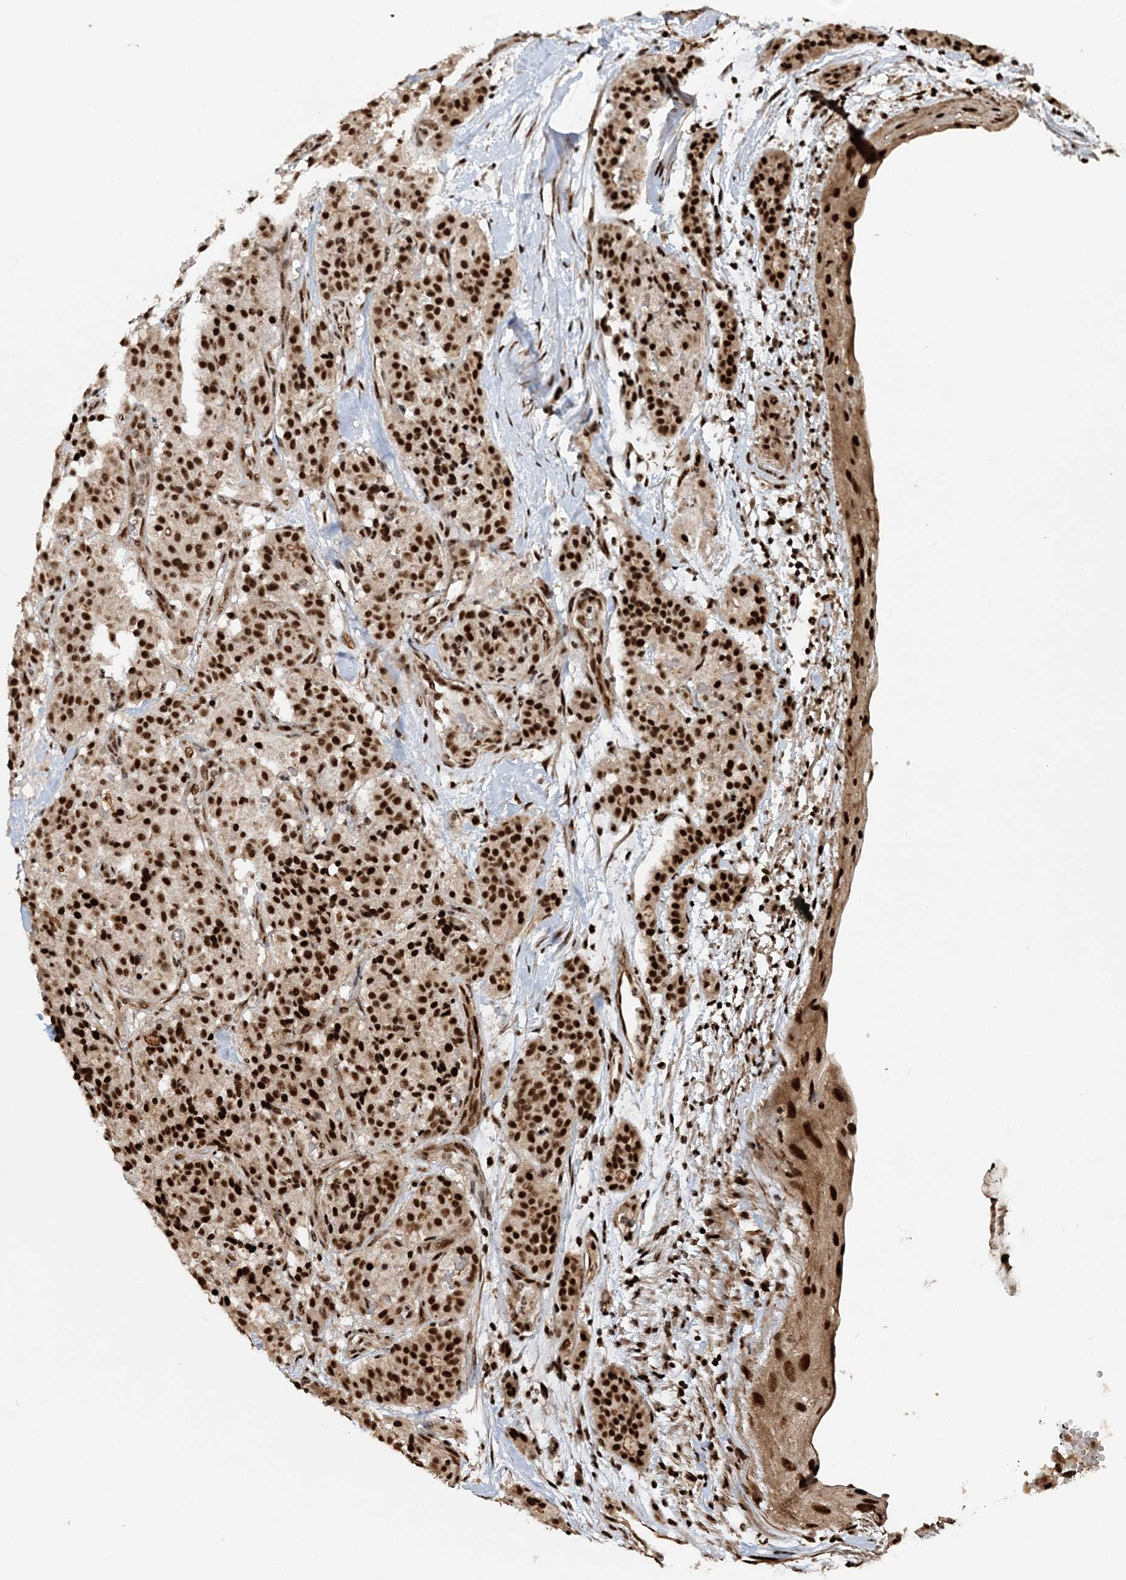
{"staining": {"intensity": "strong", "quantity": ">75%", "location": "nuclear"}, "tissue": "carcinoid", "cell_type": "Tumor cells", "image_type": "cancer", "snomed": [{"axis": "morphology", "description": "Carcinoid, malignant, NOS"}, {"axis": "topography", "description": "Lung"}], "caption": "This is a micrograph of immunohistochemistry staining of carcinoid, which shows strong positivity in the nuclear of tumor cells.", "gene": "EXOSC8", "patient": {"sex": "male", "age": 30}}